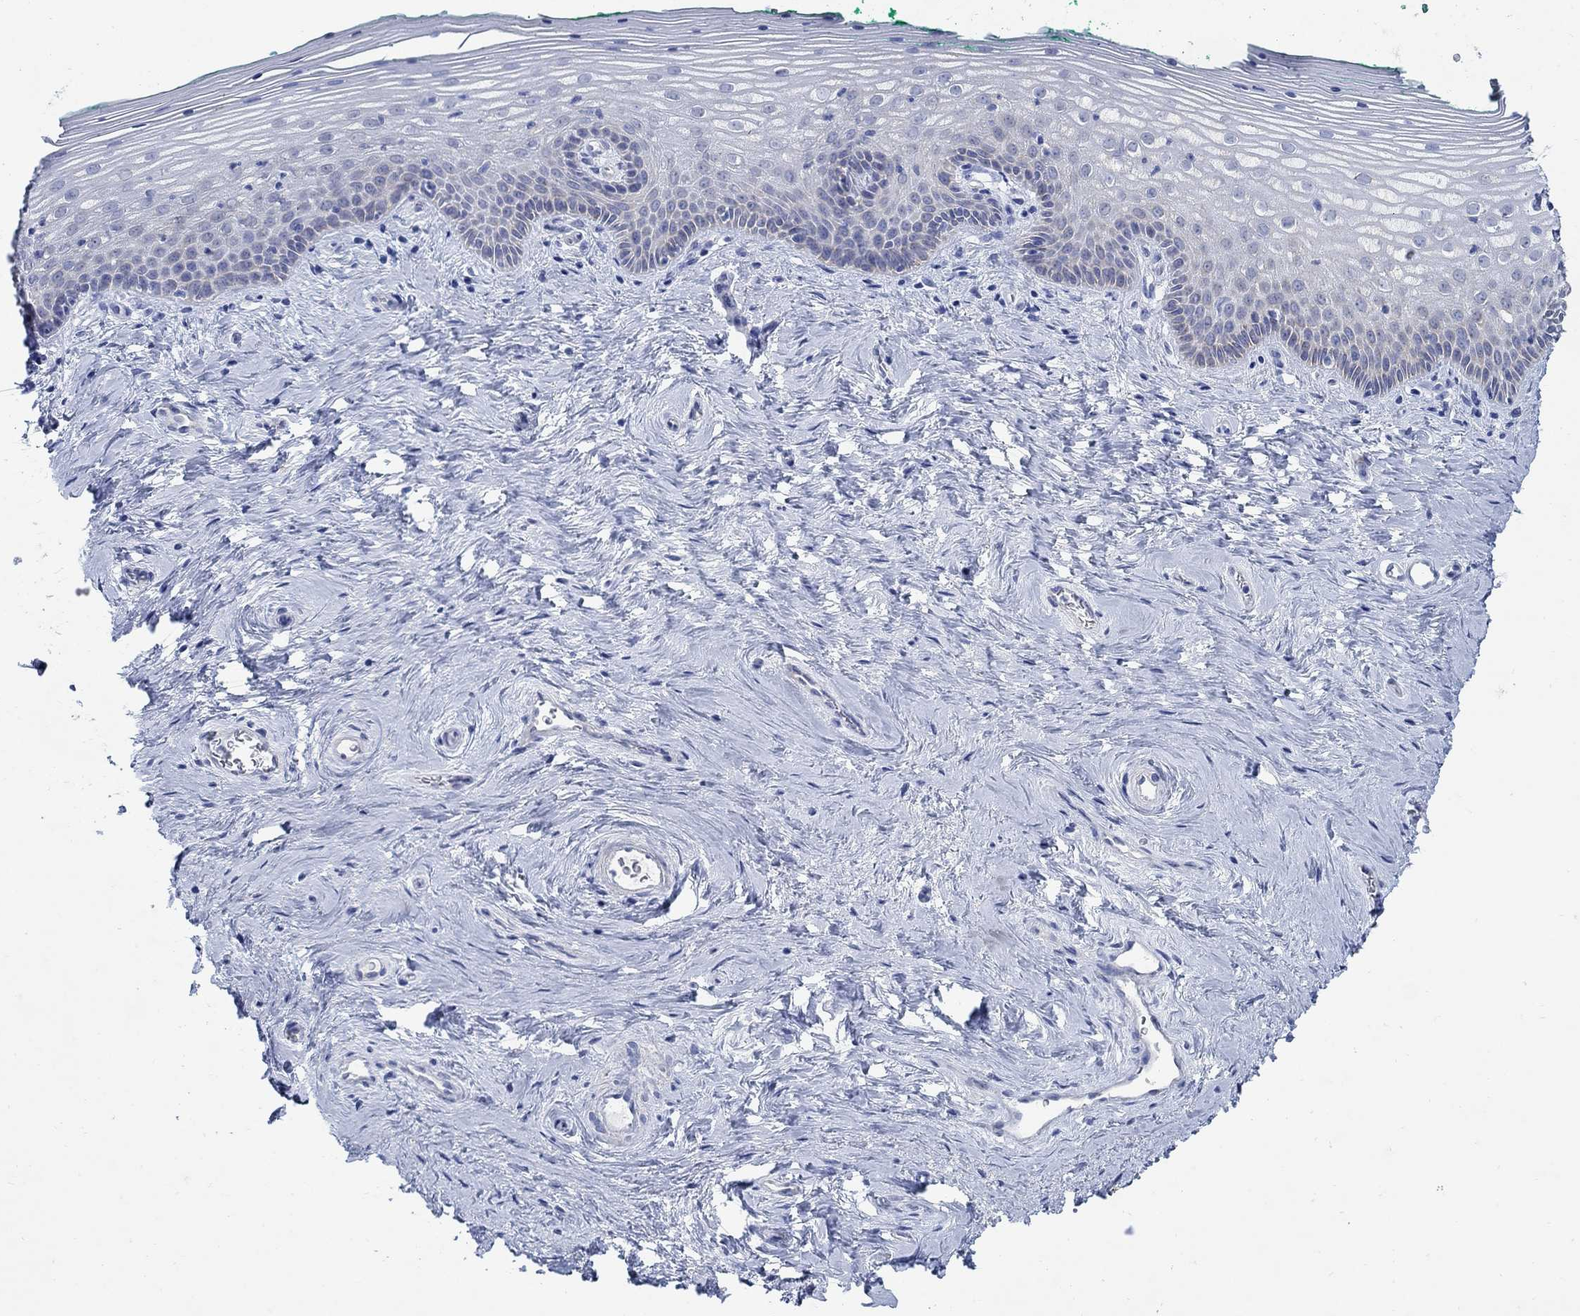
{"staining": {"intensity": "negative", "quantity": "none", "location": "none"}, "tissue": "vagina", "cell_type": "Squamous epithelial cells", "image_type": "normal", "snomed": [{"axis": "morphology", "description": "Normal tissue, NOS"}, {"axis": "topography", "description": "Vagina"}], "caption": "Immunohistochemical staining of benign vagina displays no significant expression in squamous epithelial cells. The staining is performed using DAB brown chromogen with nuclei counter-stained in using hematoxylin.", "gene": "ZDHHC14", "patient": {"sex": "female", "age": 45}}